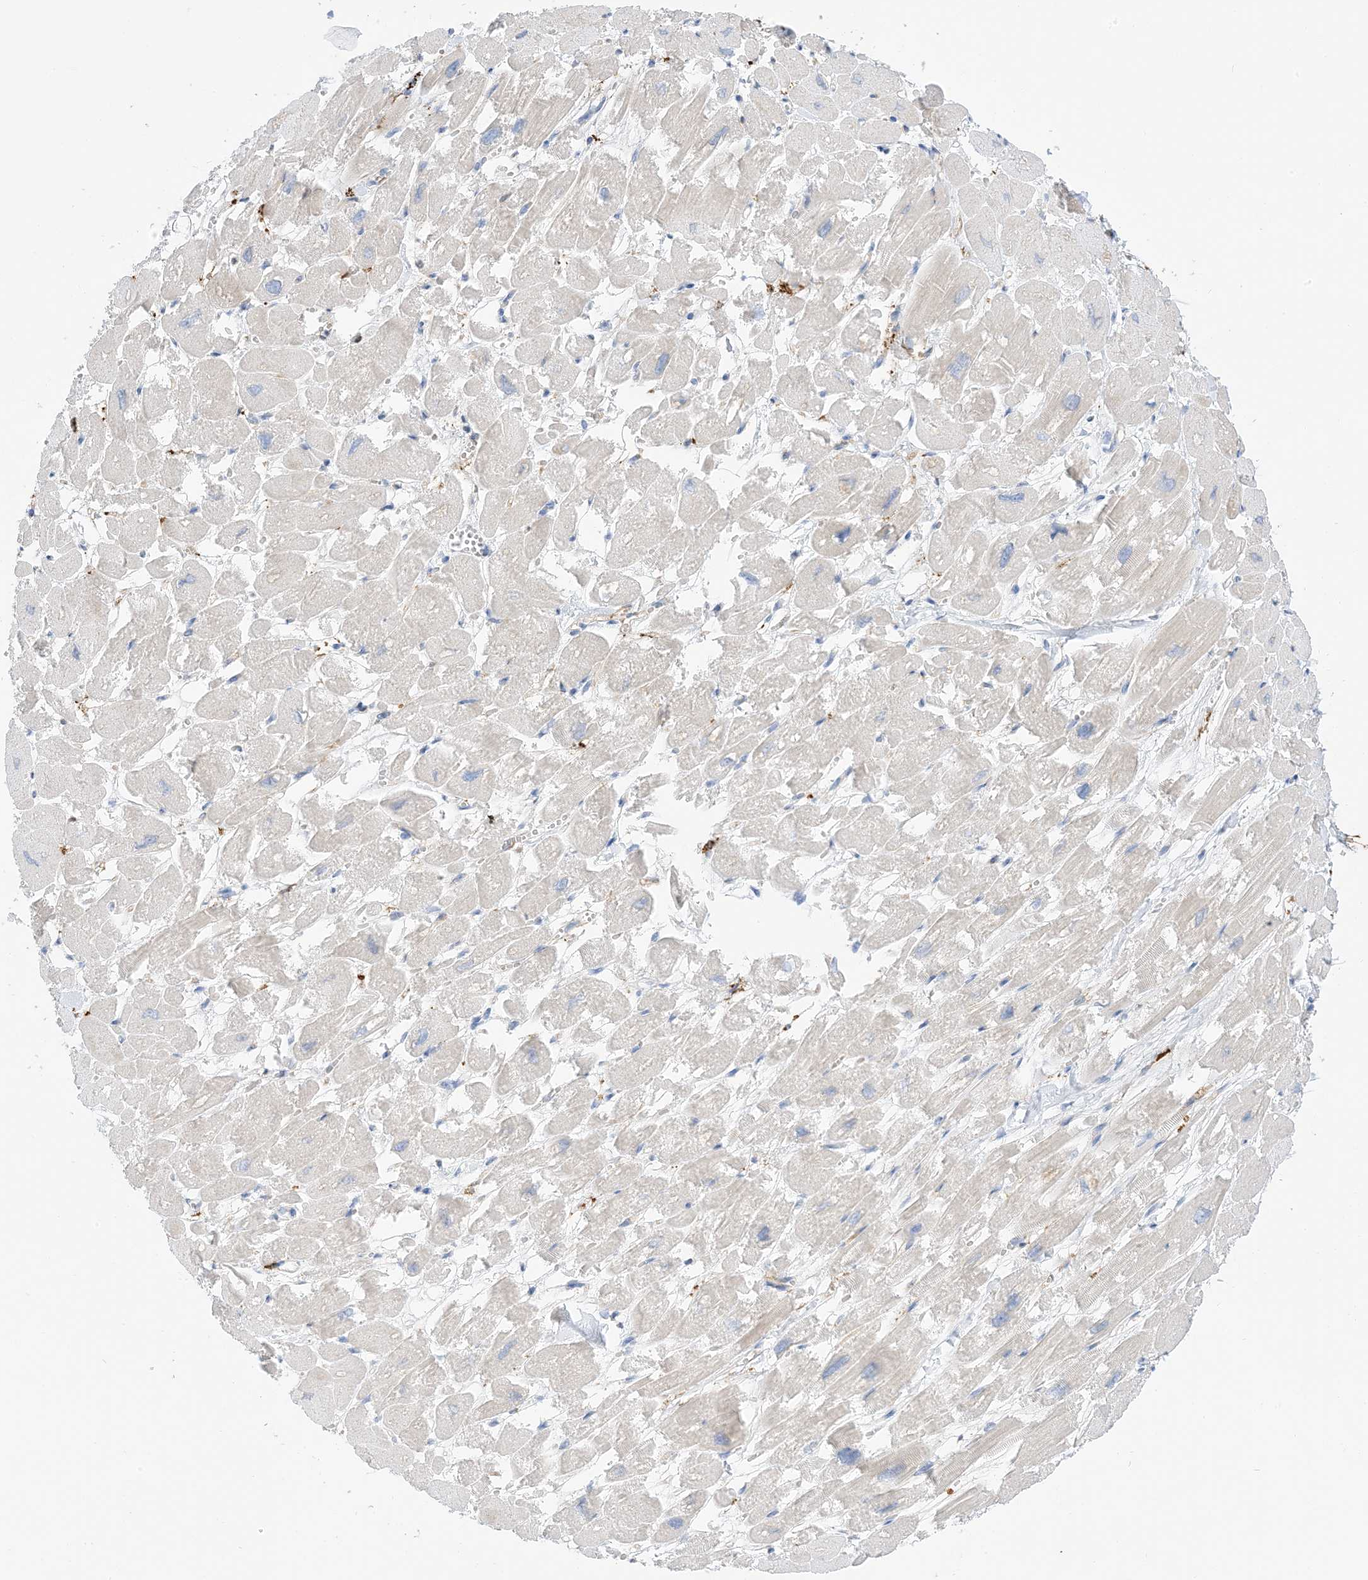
{"staining": {"intensity": "negative", "quantity": "none", "location": "none"}, "tissue": "heart muscle", "cell_type": "Cardiomyocytes", "image_type": "normal", "snomed": [{"axis": "morphology", "description": "Normal tissue, NOS"}, {"axis": "topography", "description": "Heart"}], "caption": "An immunohistochemistry image of benign heart muscle is shown. There is no staining in cardiomyocytes of heart muscle.", "gene": "DPH3", "patient": {"sex": "male", "age": 54}}